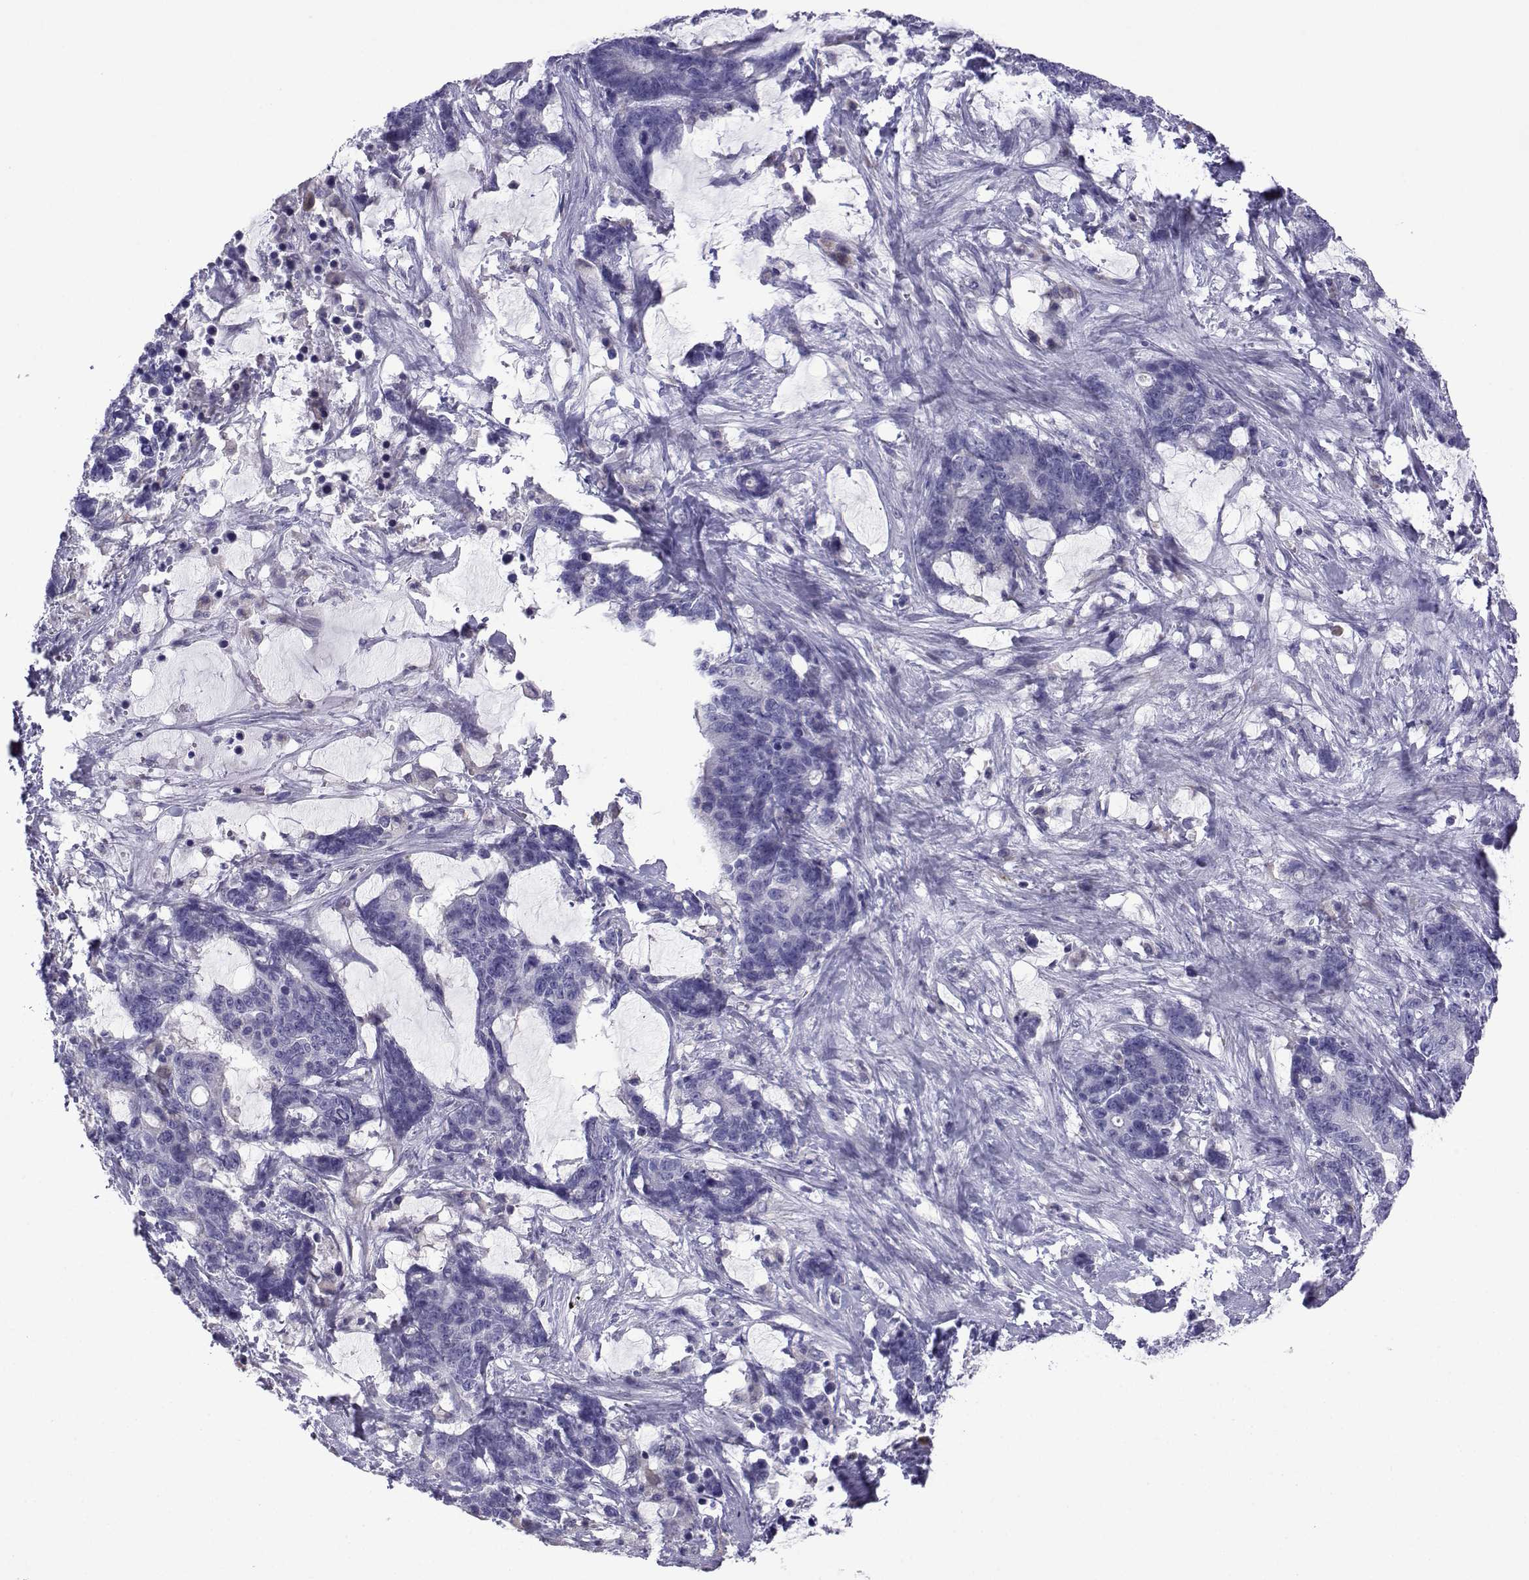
{"staining": {"intensity": "negative", "quantity": "none", "location": "none"}, "tissue": "stomach cancer", "cell_type": "Tumor cells", "image_type": "cancer", "snomed": [{"axis": "morphology", "description": "Normal tissue, NOS"}, {"axis": "morphology", "description": "Adenocarcinoma, NOS"}, {"axis": "topography", "description": "Stomach"}], "caption": "DAB (3,3'-diaminobenzidine) immunohistochemical staining of stomach cancer displays no significant positivity in tumor cells.", "gene": "CFAP70", "patient": {"sex": "female", "age": 64}}